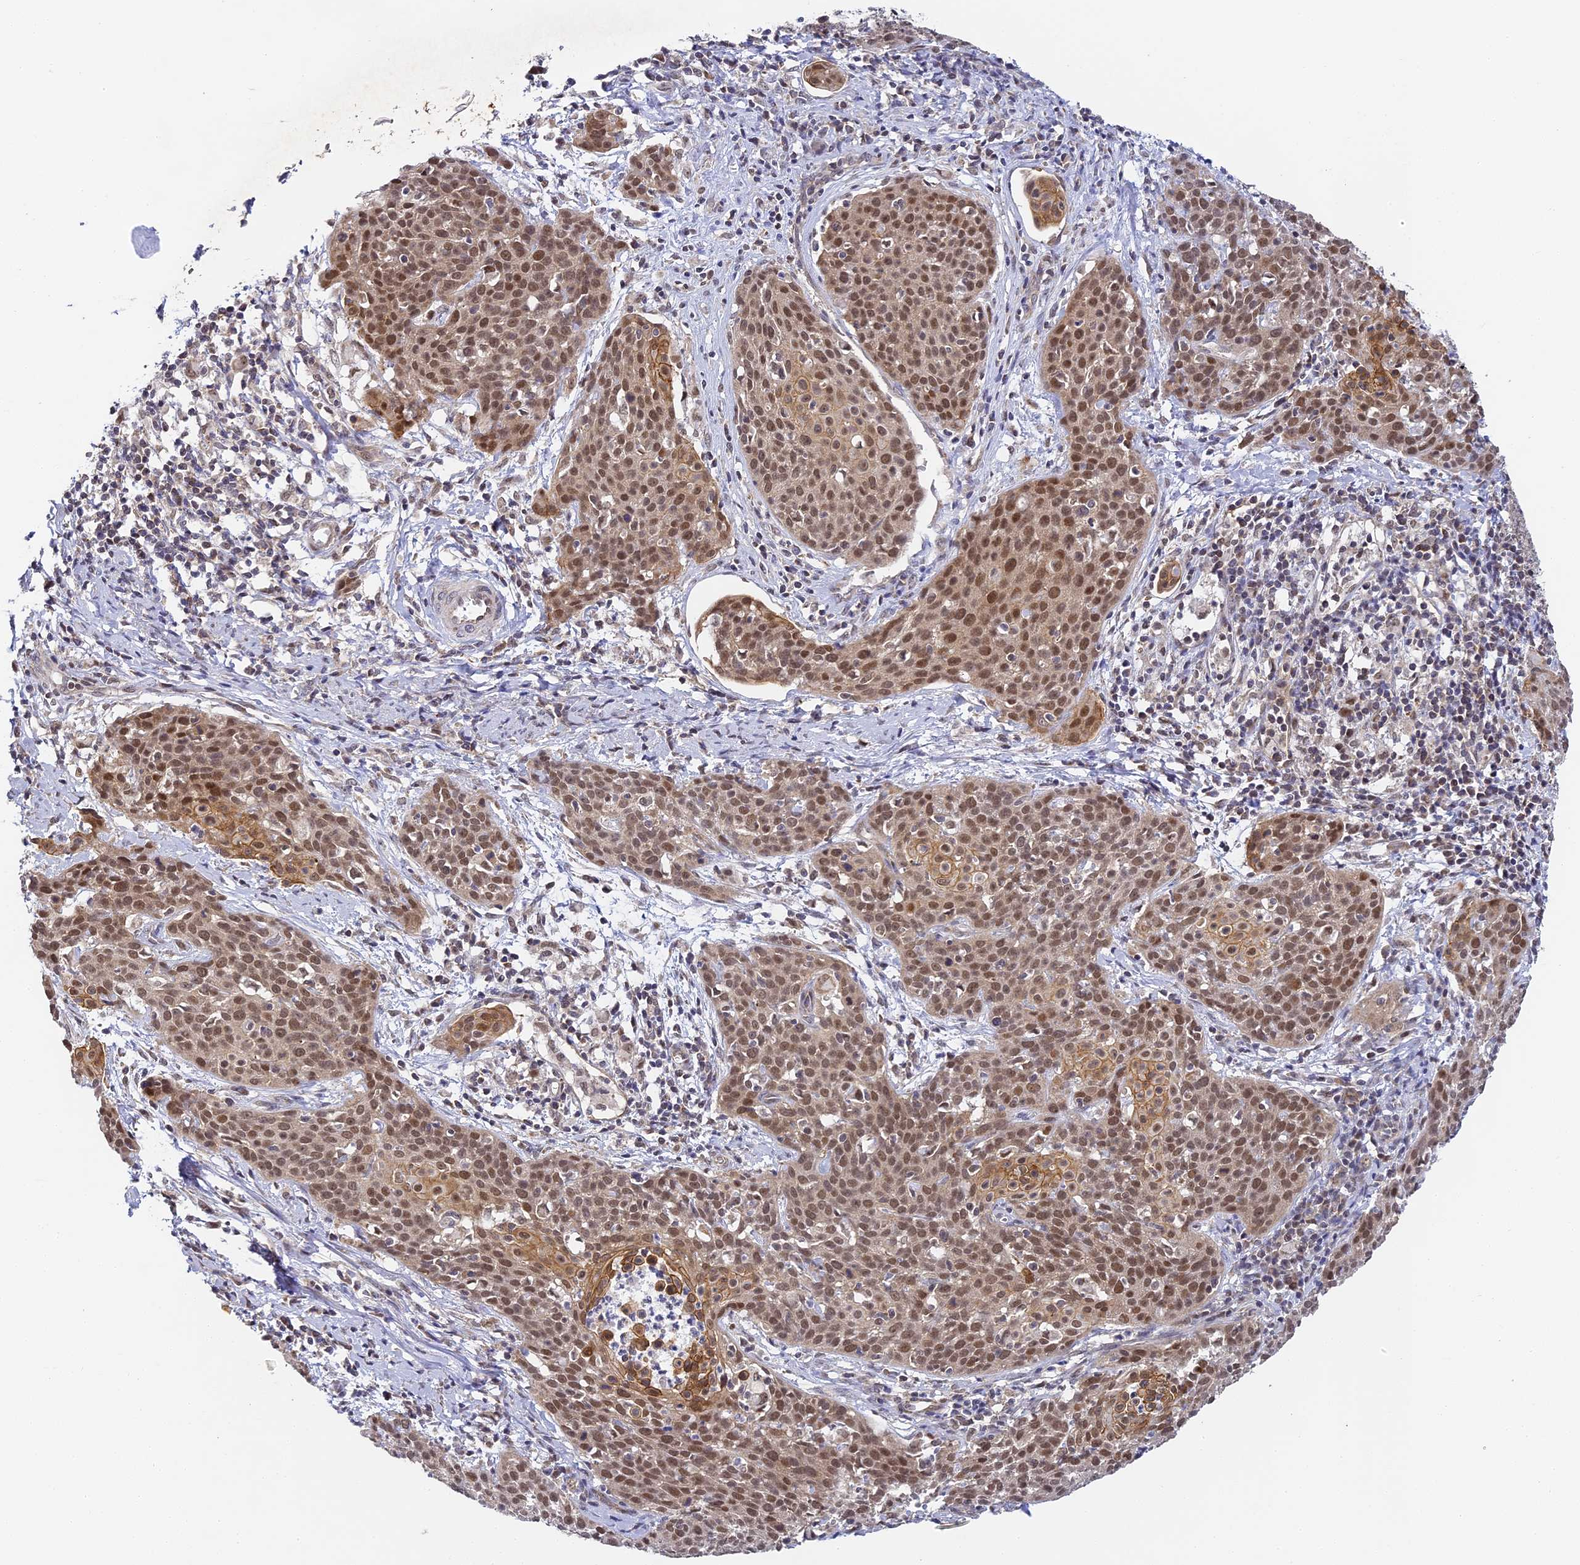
{"staining": {"intensity": "moderate", "quantity": ">75%", "location": "cytoplasmic/membranous,nuclear"}, "tissue": "cervical cancer", "cell_type": "Tumor cells", "image_type": "cancer", "snomed": [{"axis": "morphology", "description": "Squamous cell carcinoma, NOS"}, {"axis": "topography", "description": "Cervix"}], "caption": "An image showing moderate cytoplasmic/membranous and nuclear positivity in about >75% of tumor cells in cervical squamous cell carcinoma, as visualized by brown immunohistochemical staining.", "gene": "DNAAF10", "patient": {"sex": "female", "age": 38}}